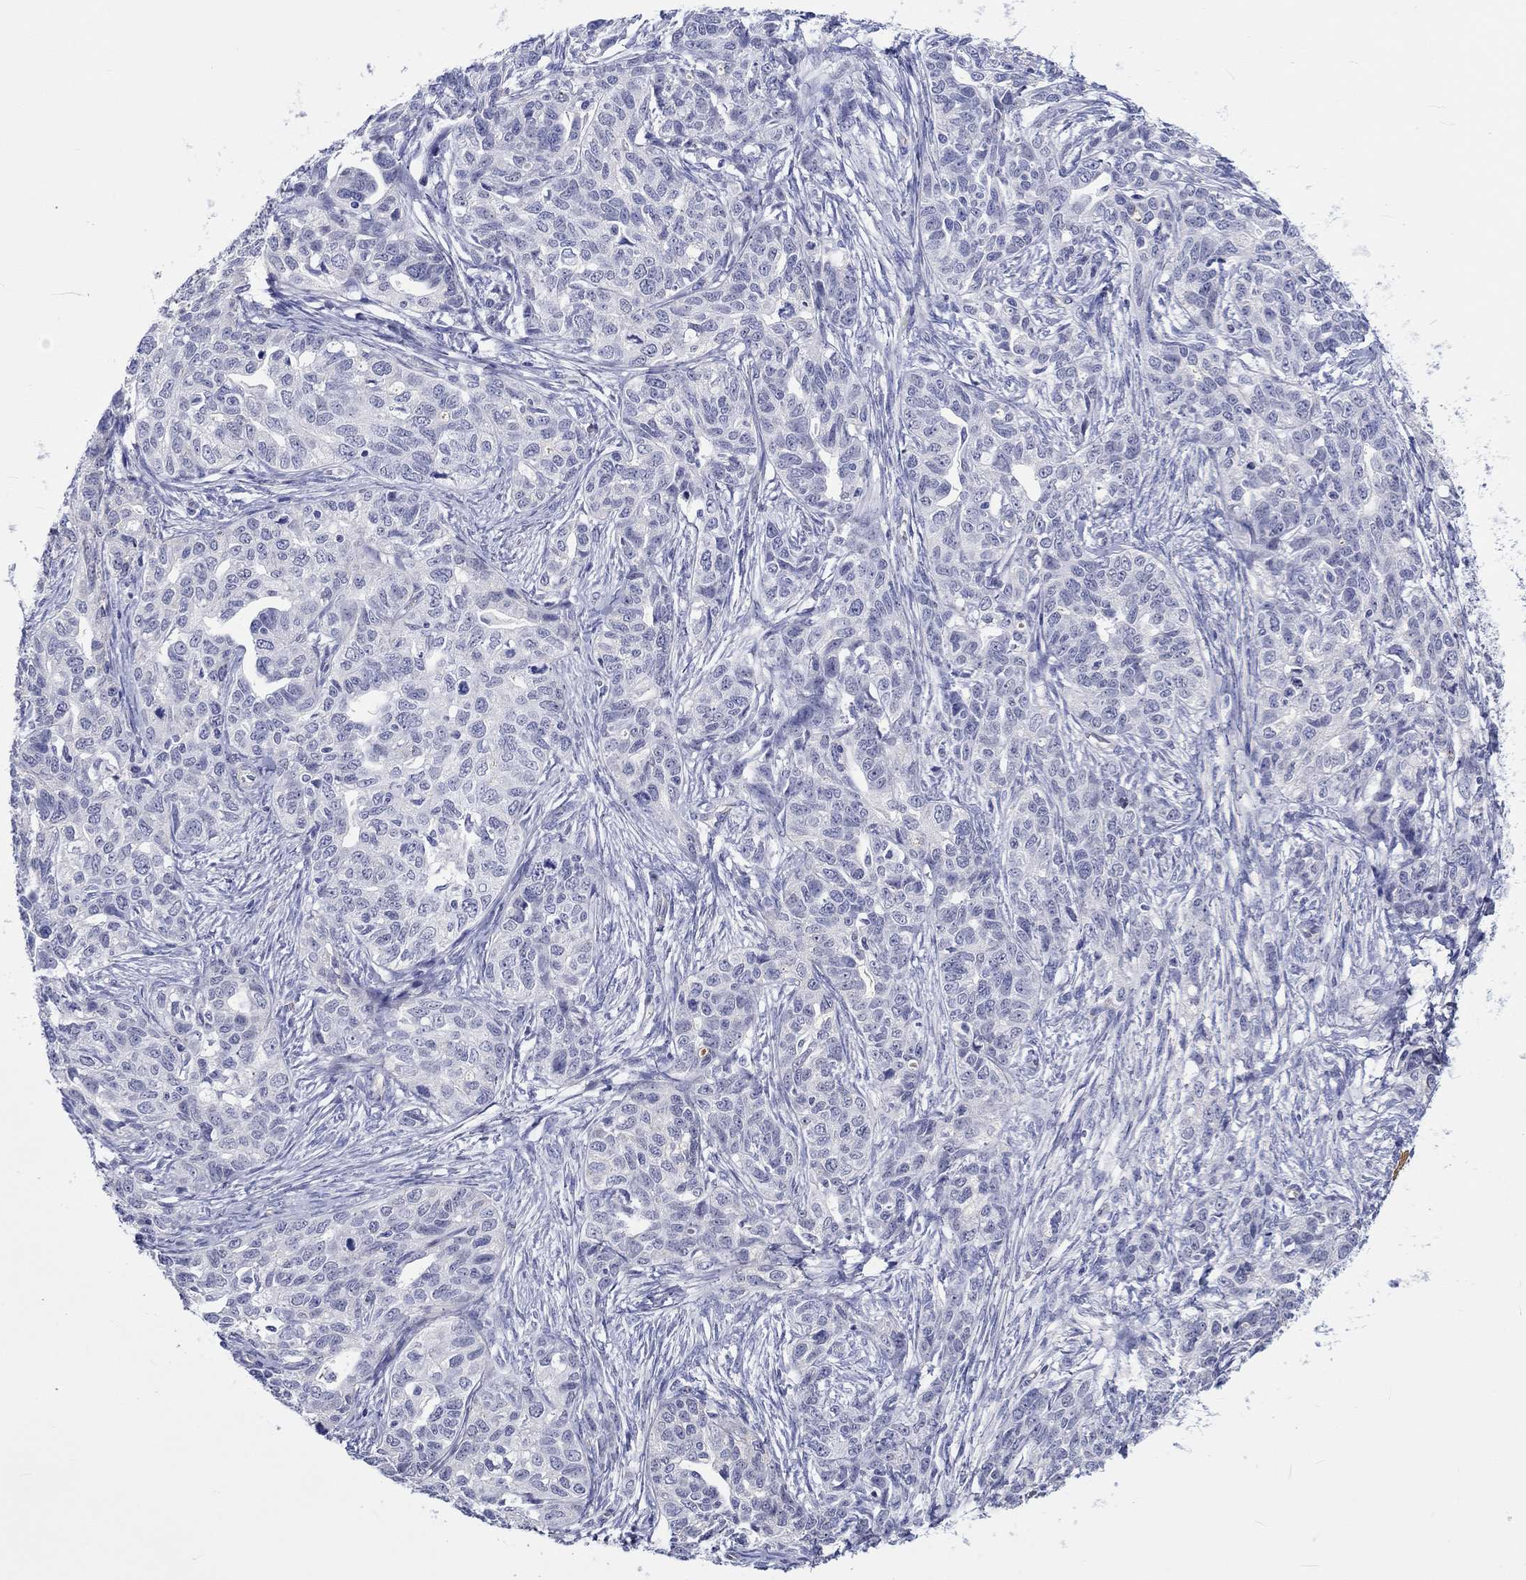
{"staining": {"intensity": "negative", "quantity": "none", "location": "none"}, "tissue": "ovarian cancer", "cell_type": "Tumor cells", "image_type": "cancer", "snomed": [{"axis": "morphology", "description": "Cystadenocarcinoma, serous, NOS"}, {"axis": "topography", "description": "Ovary"}], "caption": "Ovarian cancer (serous cystadenocarcinoma) was stained to show a protein in brown. There is no significant positivity in tumor cells.", "gene": "CDY2B", "patient": {"sex": "female", "age": 71}}